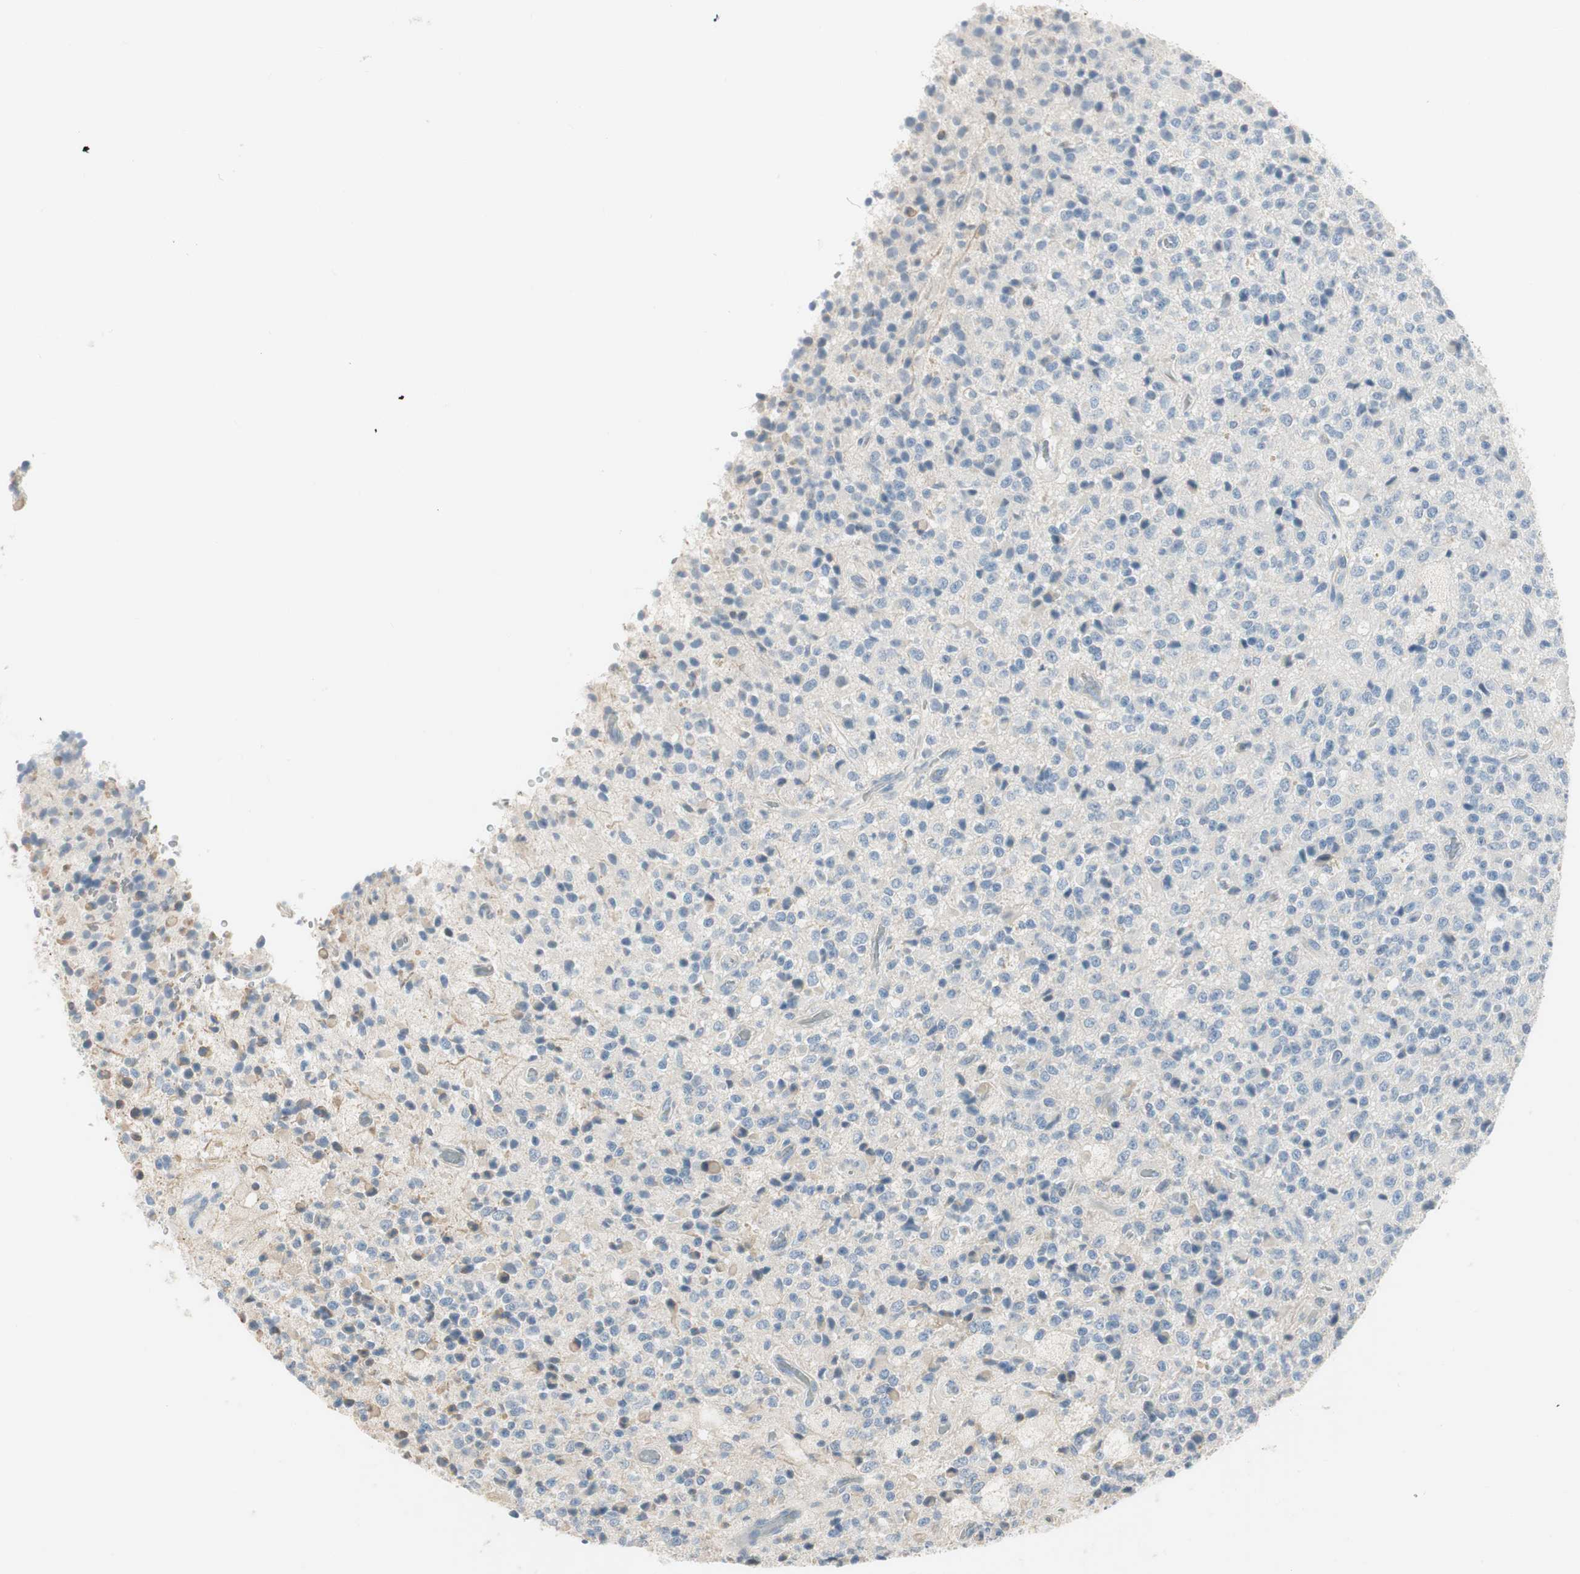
{"staining": {"intensity": "negative", "quantity": "none", "location": "none"}, "tissue": "glioma", "cell_type": "Tumor cells", "image_type": "cancer", "snomed": [{"axis": "morphology", "description": "Glioma, malignant, High grade"}, {"axis": "topography", "description": "pancreas cauda"}], "caption": "Immunohistochemistry photomicrograph of neoplastic tissue: high-grade glioma (malignant) stained with DAB (3,3'-diaminobenzidine) reveals no significant protein positivity in tumor cells.", "gene": "SPINK4", "patient": {"sex": "male", "age": 60}}